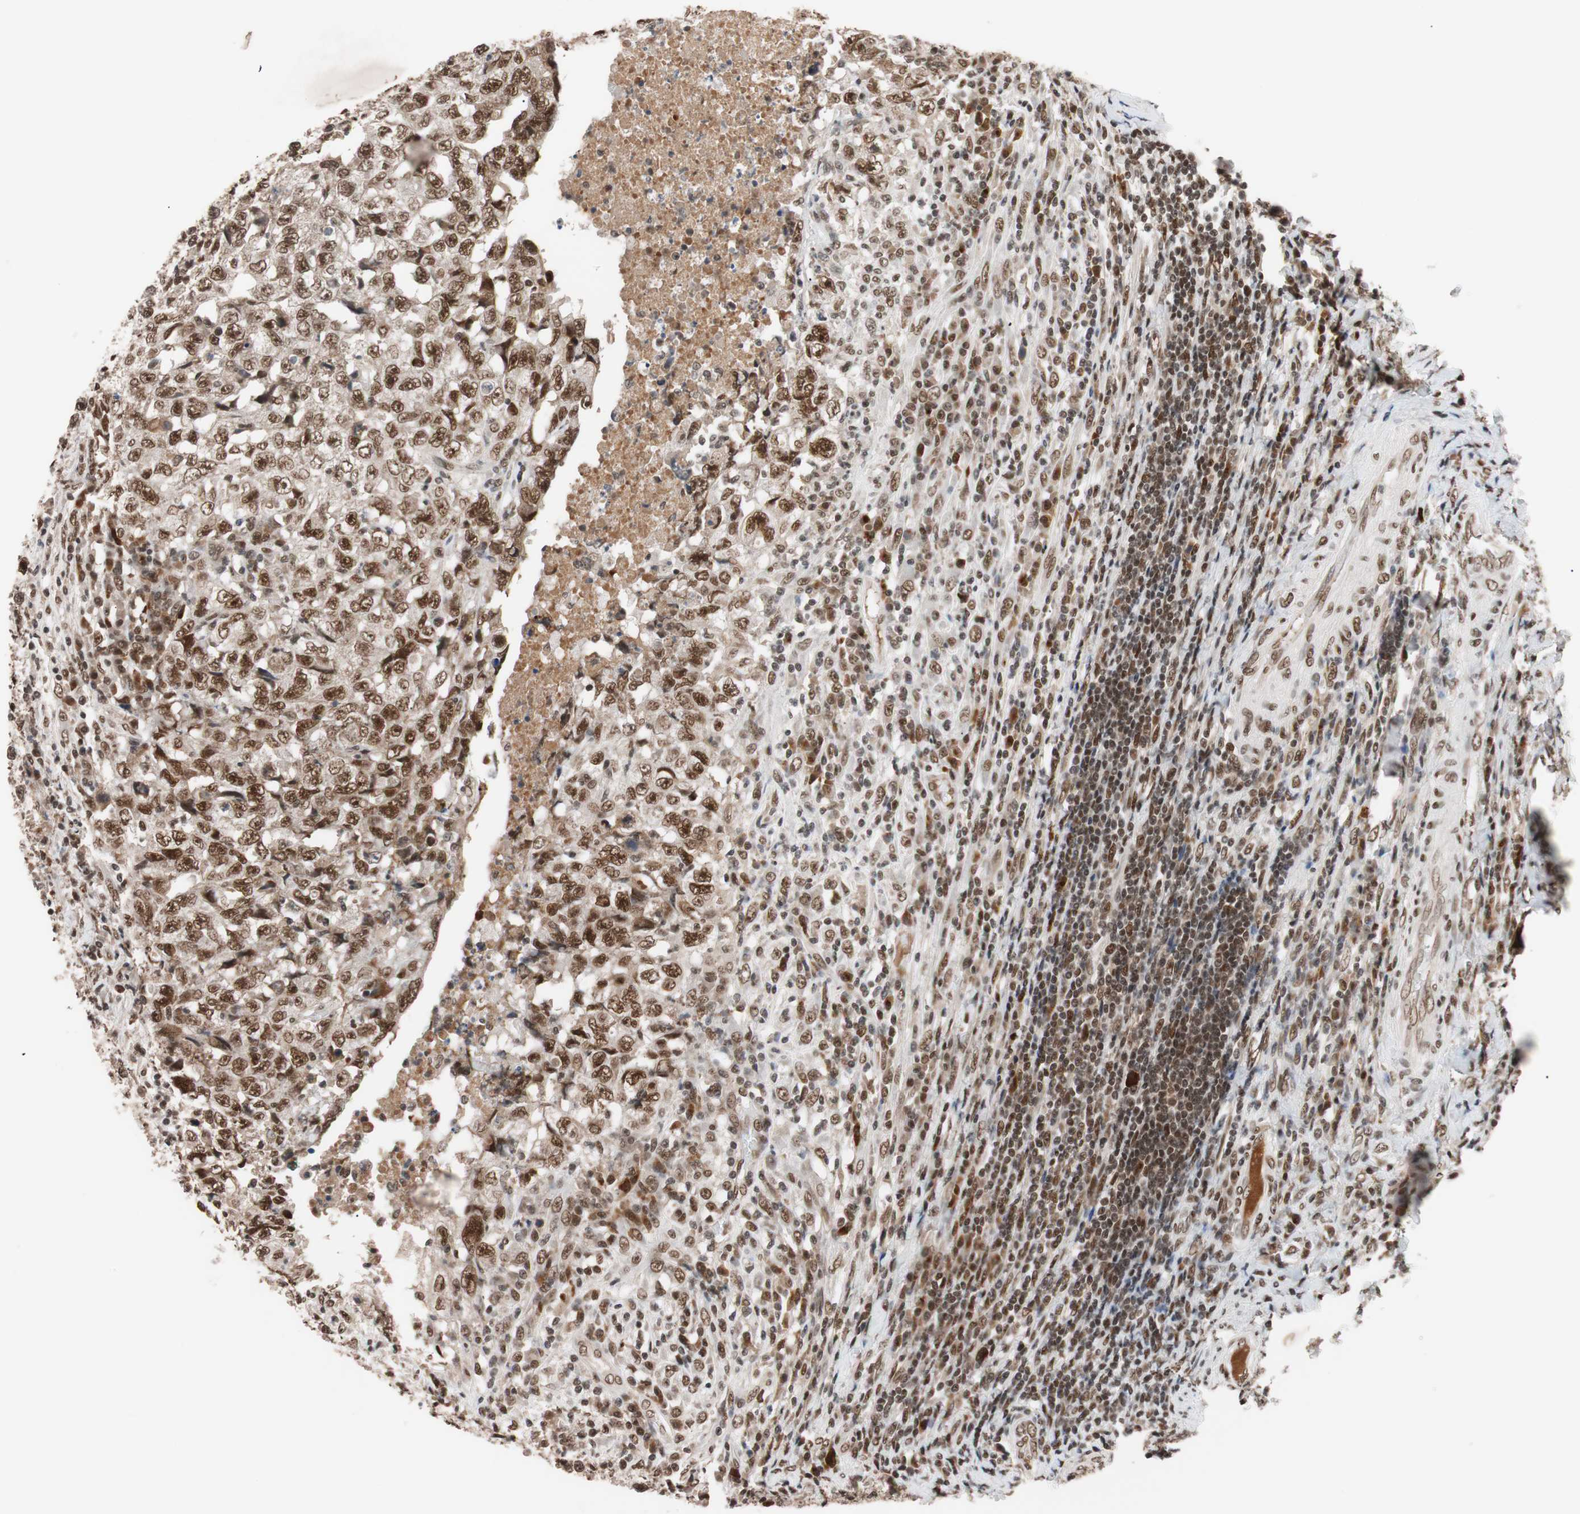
{"staining": {"intensity": "strong", "quantity": ">75%", "location": "nuclear"}, "tissue": "testis cancer", "cell_type": "Tumor cells", "image_type": "cancer", "snomed": [{"axis": "morphology", "description": "Necrosis, NOS"}, {"axis": "morphology", "description": "Carcinoma, Embryonal, NOS"}, {"axis": "topography", "description": "Testis"}], "caption": "IHC image of neoplastic tissue: human testis embryonal carcinoma stained using immunohistochemistry demonstrates high levels of strong protein expression localized specifically in the nuclear of tumor cells, appearing as a nuclear brown color.", "gene": "CHAMP1", "patient": {"sex": "male", "age": 19}}